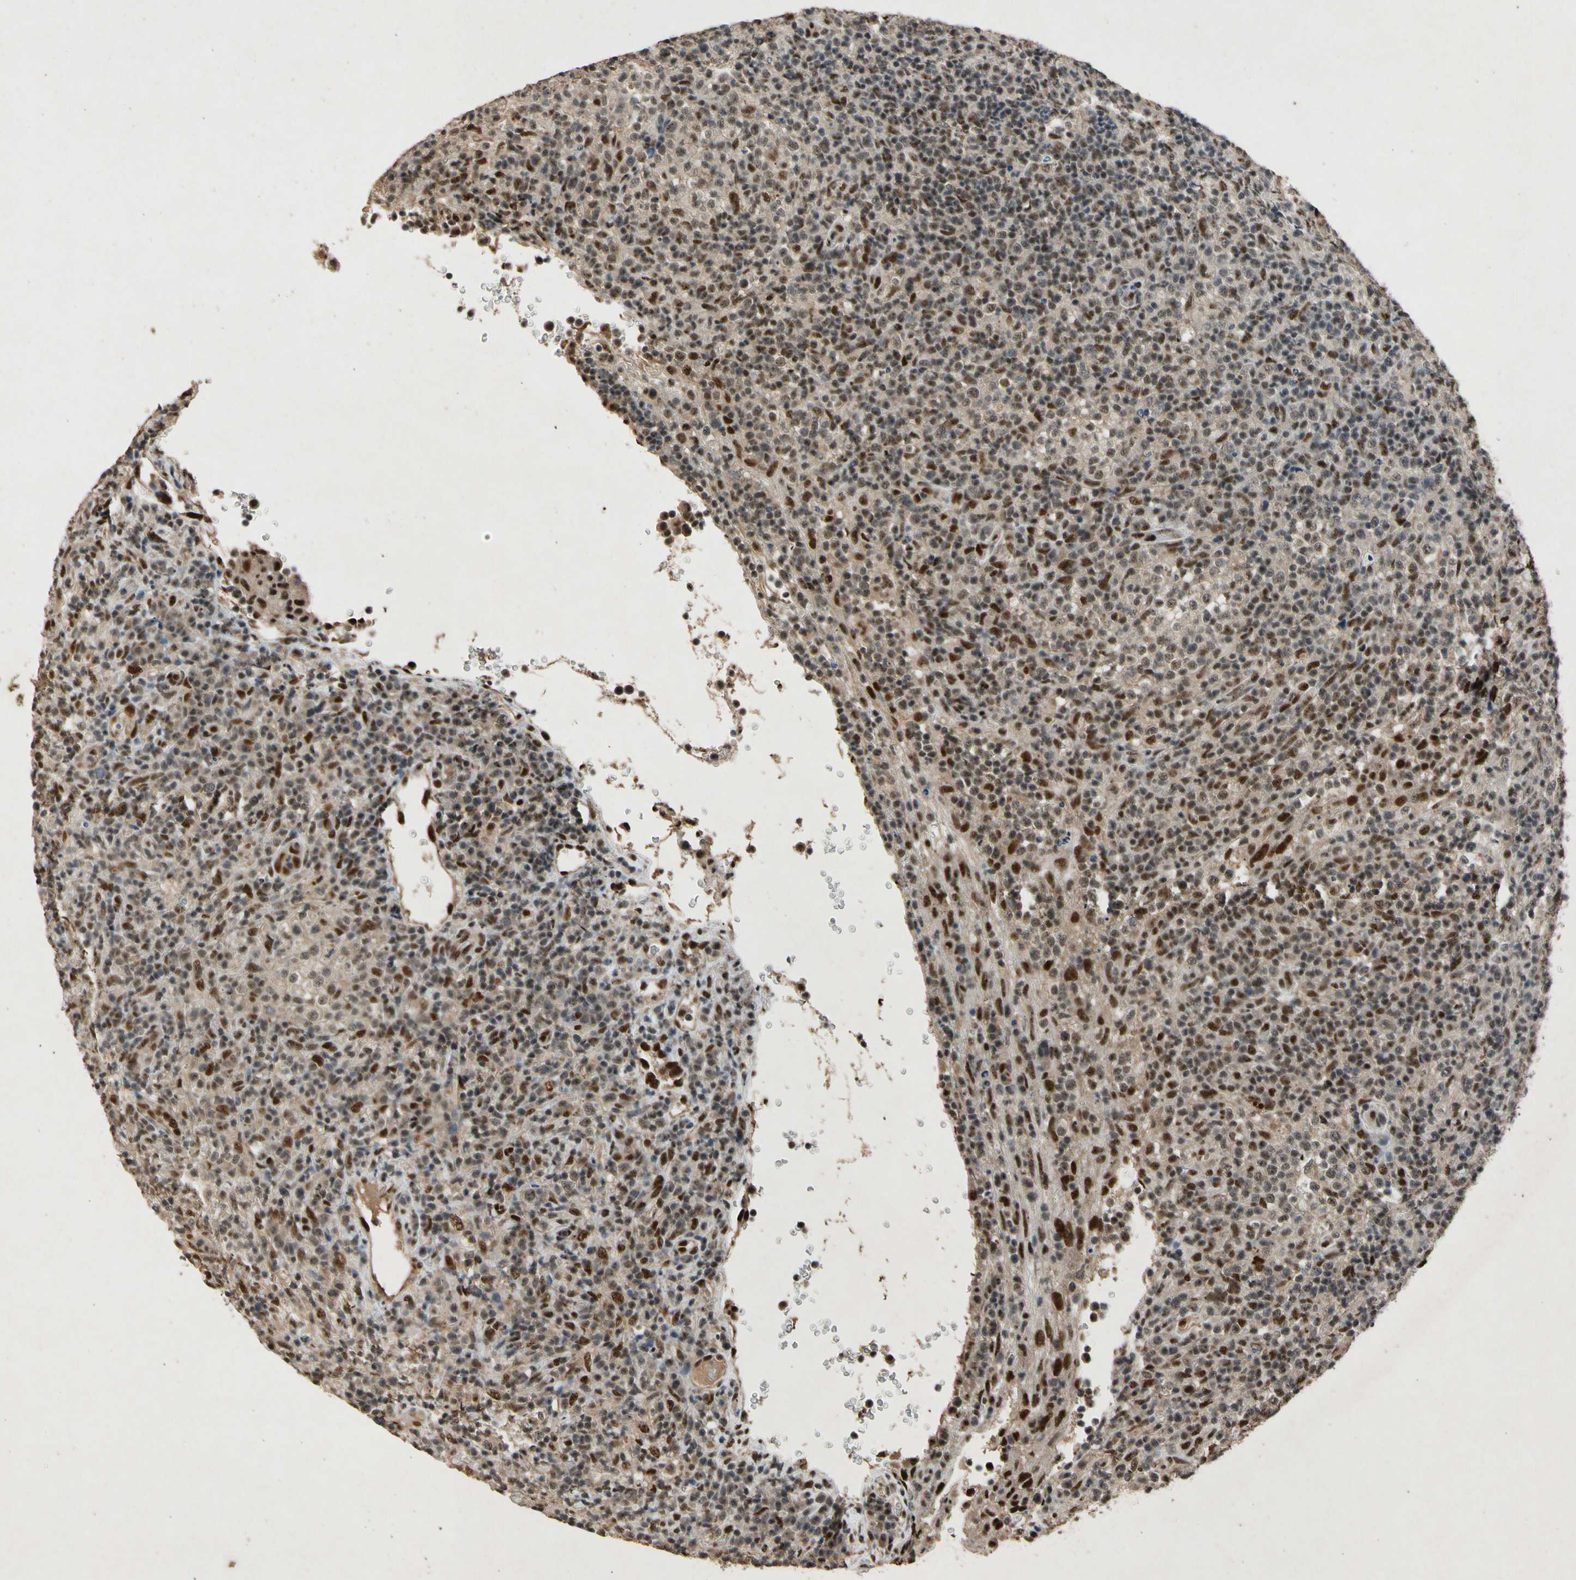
{"staining": {"intensity": "strong", "quantity": "25%-75%", "location": "cytoplasmic/membranous,nuclear"}, "tissue": "lymphoma", "cell_type": "Tumor cells", "image_type": "cancer", "snomed": [{"axis": "morphology", "description": "Malignant lymphoma, non-Hodgkin's type, High grade"}, {"axis": "topography", "description": "Lymph node"}], "caption": "High-grade malignant lymphoma, non-Hodgkin's type was stained to show a protein in brown. There is high levels of strong cytoplasmic/membranous and nuclear staining in about 25%-75% of tumor cells.", "gene": "PML", "patient": {"sex": "female", "age": 76}}